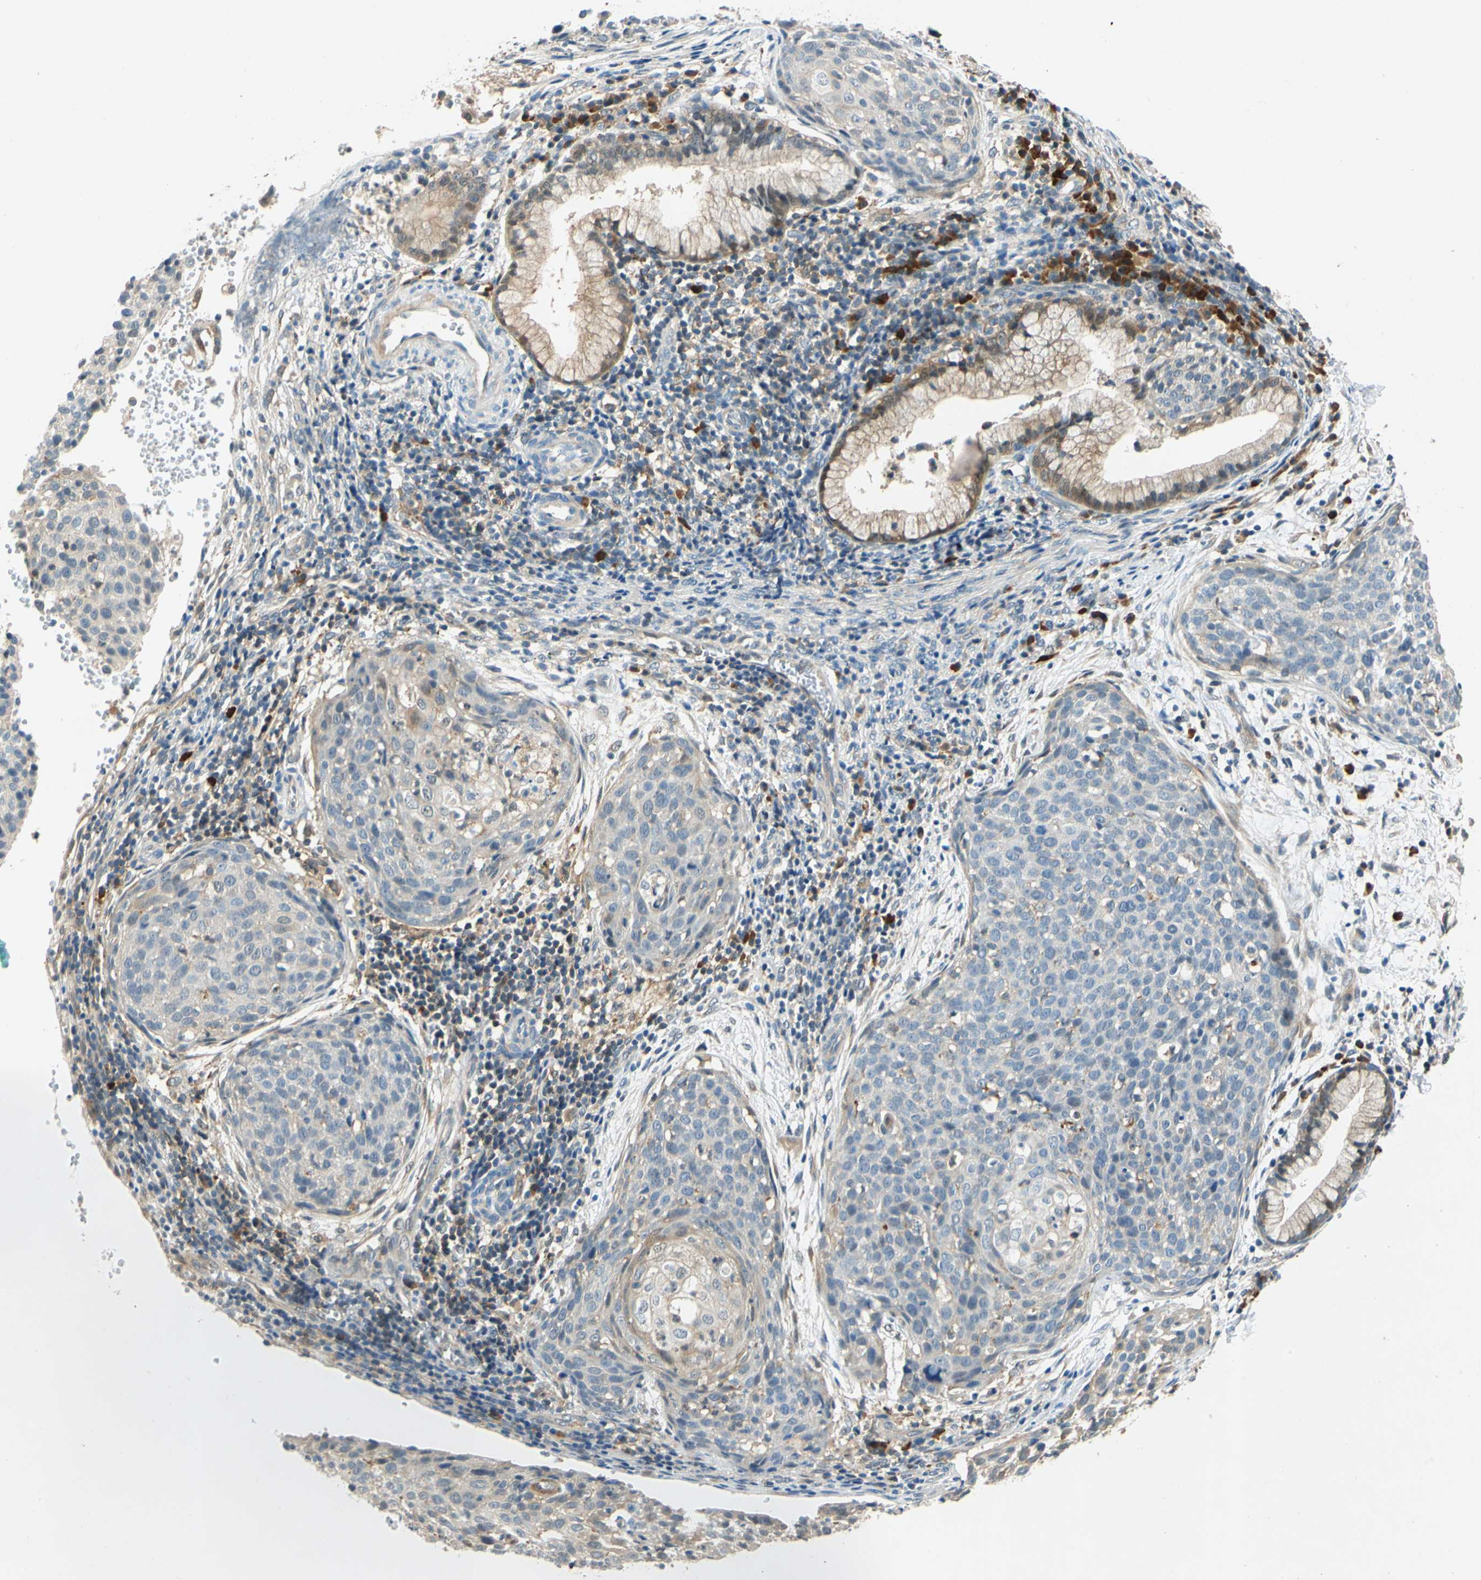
{"staining": {"intensity": "weak", "quantity": "25%-75%", "location": "cytoplasmic/membranous"}, "tissue": "cervical cancer", "cell_type": "Tumor cells", "image_type": "cancer", "snomed": [{"axis": "morphology", "description": "Squamous cell carcinoma, NOS"}, {"axis": "topography", "description": "Cervix"}], "caption": "High-magnification brightfield microscopy of cervical cancer stained with DAB (3,3'-diaminobenzidine) (brown) and counterstained with hematoxylin (blue). tumor cells exhibit weak cytoplasmic/membranous expression is identified in about25%-75% of cells.", "gene": "WIPI1", "patient": {"sex": "female", "age": 38}}